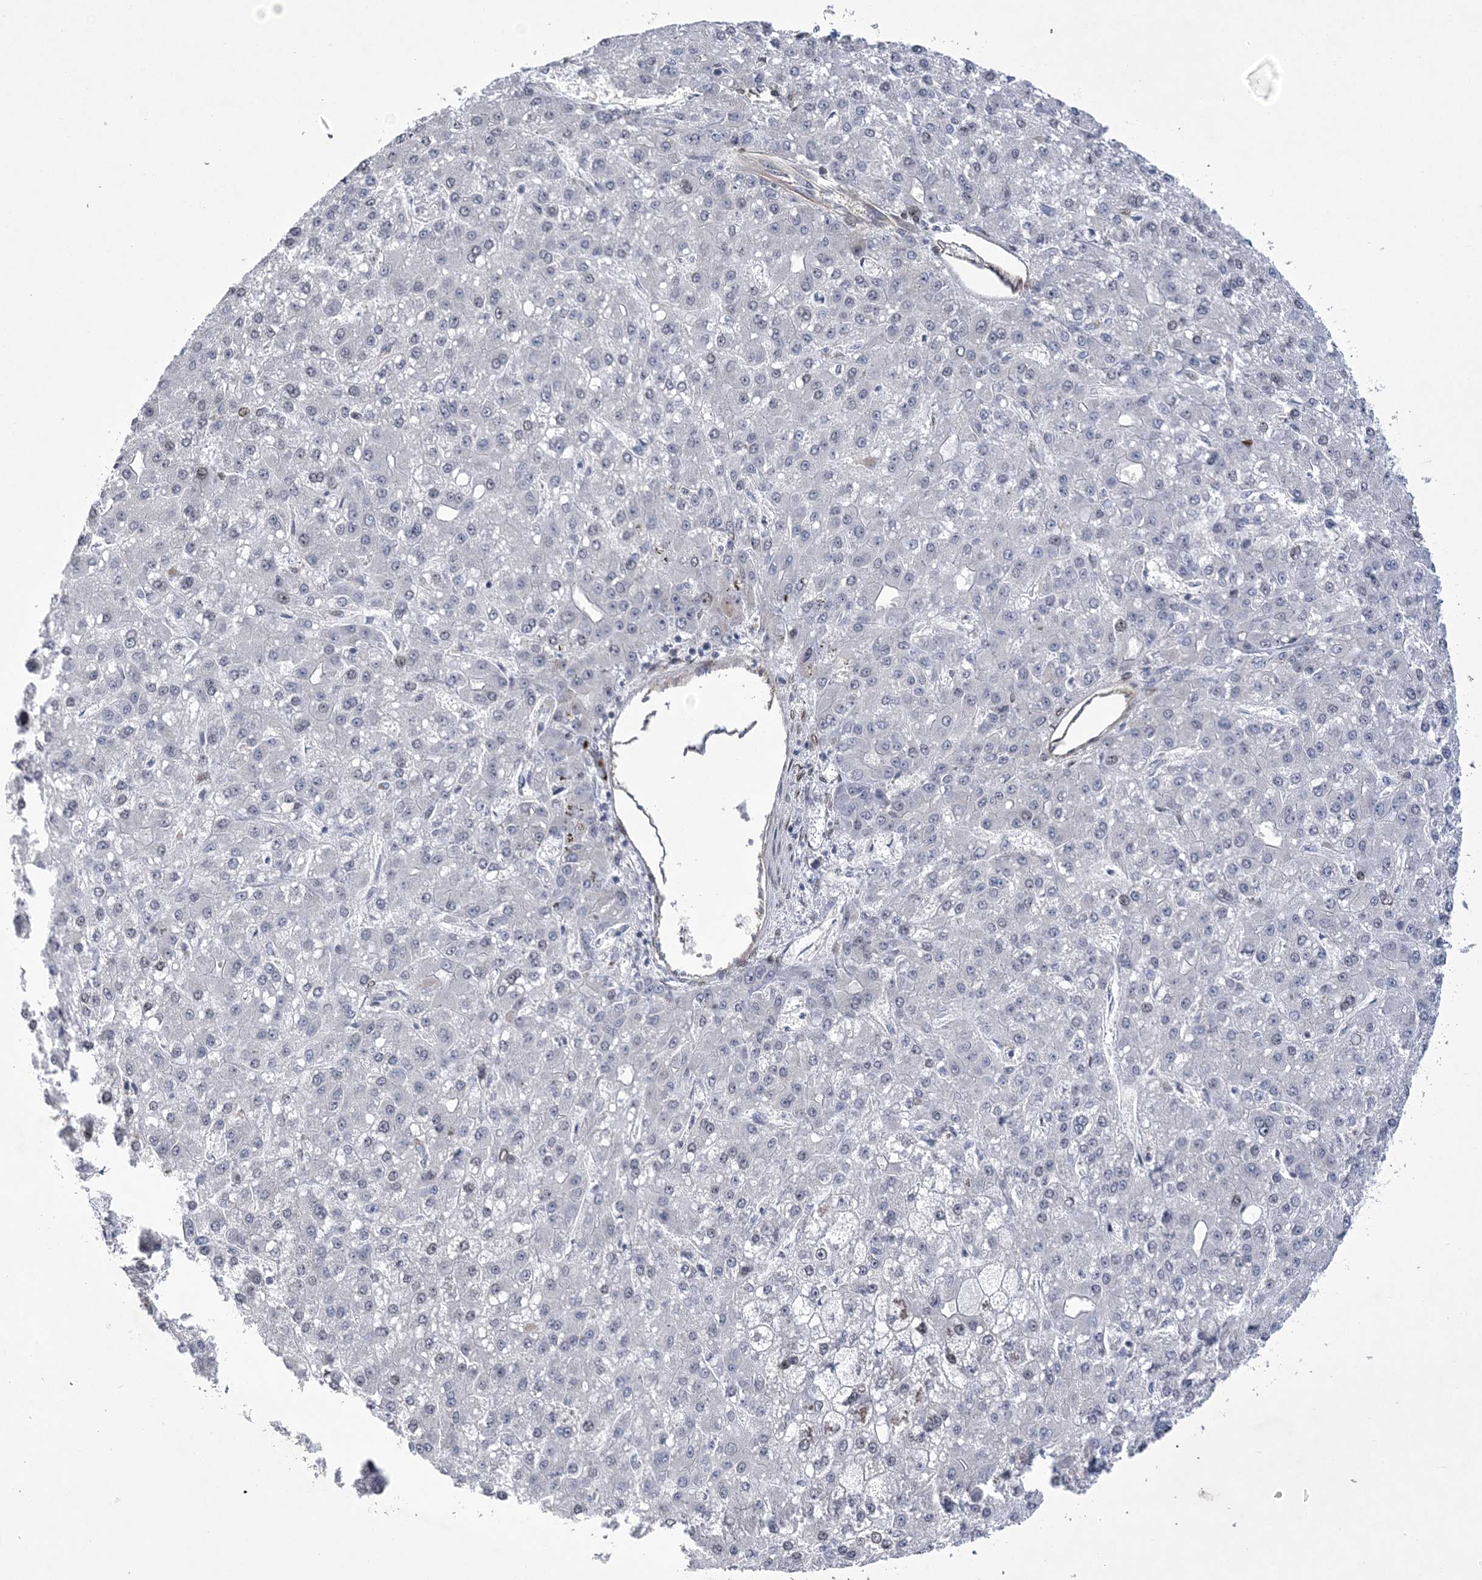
{"staining": {"intensity": "negative", "quantity": "none", "location": "none"}, "tissue": "liver cancer", "cell_type": "Tumor cells", "image_type": "cancer", "snomed": [{"axis": "morphology", "description": "Carcinoma, Hepatocellular, NOS"}, {"axis": "topography", "description": "Liver"}], "caption": "This is a image of immunohistochemistry (IHC) staining of liver cancer (hepatocellular carcinoma), which shows no positivity in tumor cells.", "gene": "HOMEZ", "patient": {"sex": "male", "age": 67}}